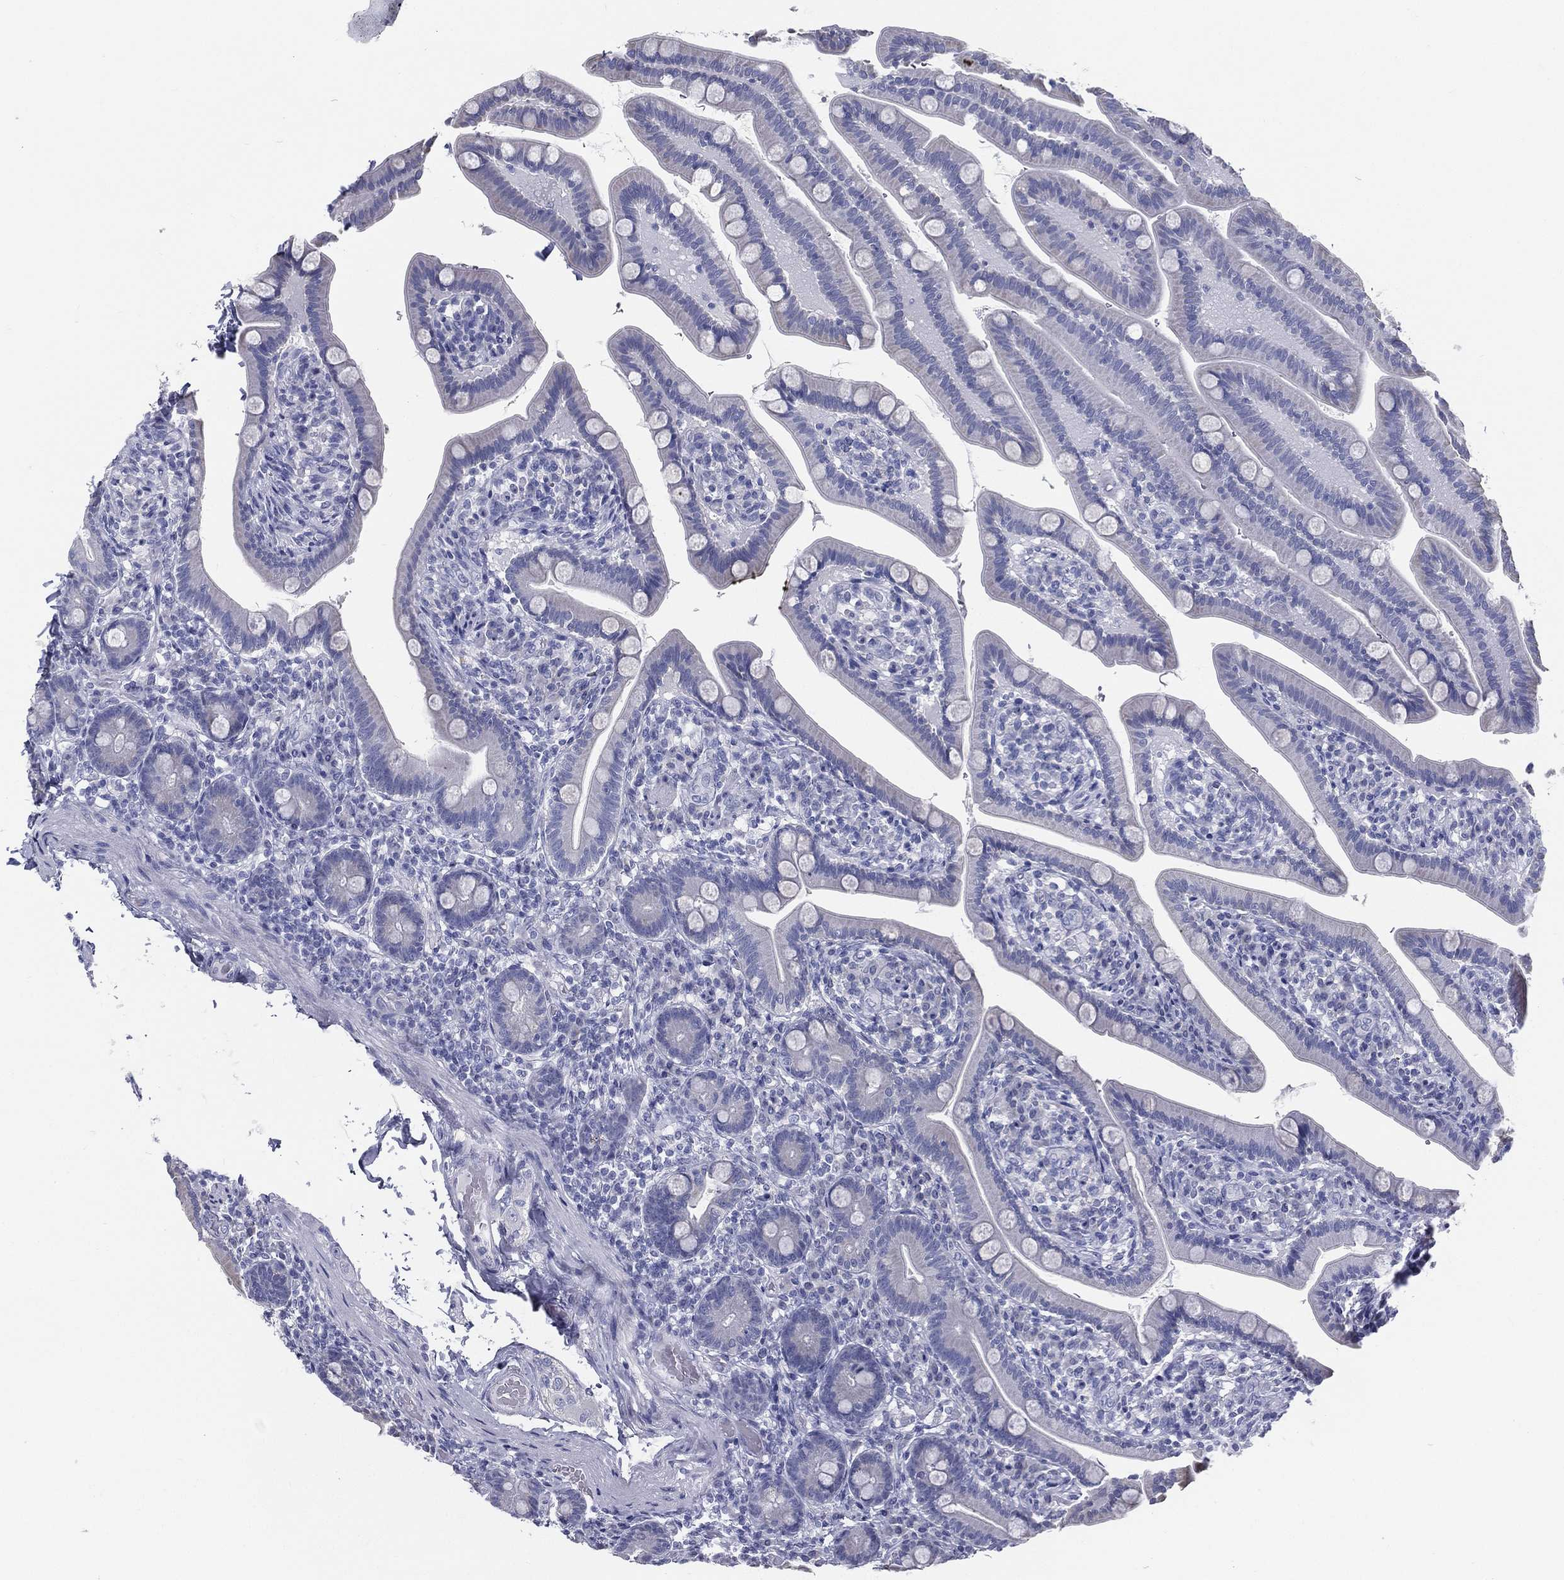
{"staining": {"intensity": "negative", "quantity": "none", "location": "none"}, "tissue": "small intestine", "cell_type": "Glandular cells", "image_type": "normal", "snomed": [{"axis": "morphology", "description": "Normal tissue, NOS"}, {"axis": "topography", "description": "Small intestine"}], "caption": "This is an immunohistochemistry image of benign human small intestine. There is no positivity in glandular cells.", "gene": "RSPH4A", "patient": {"sex": "male", "age": 66}}